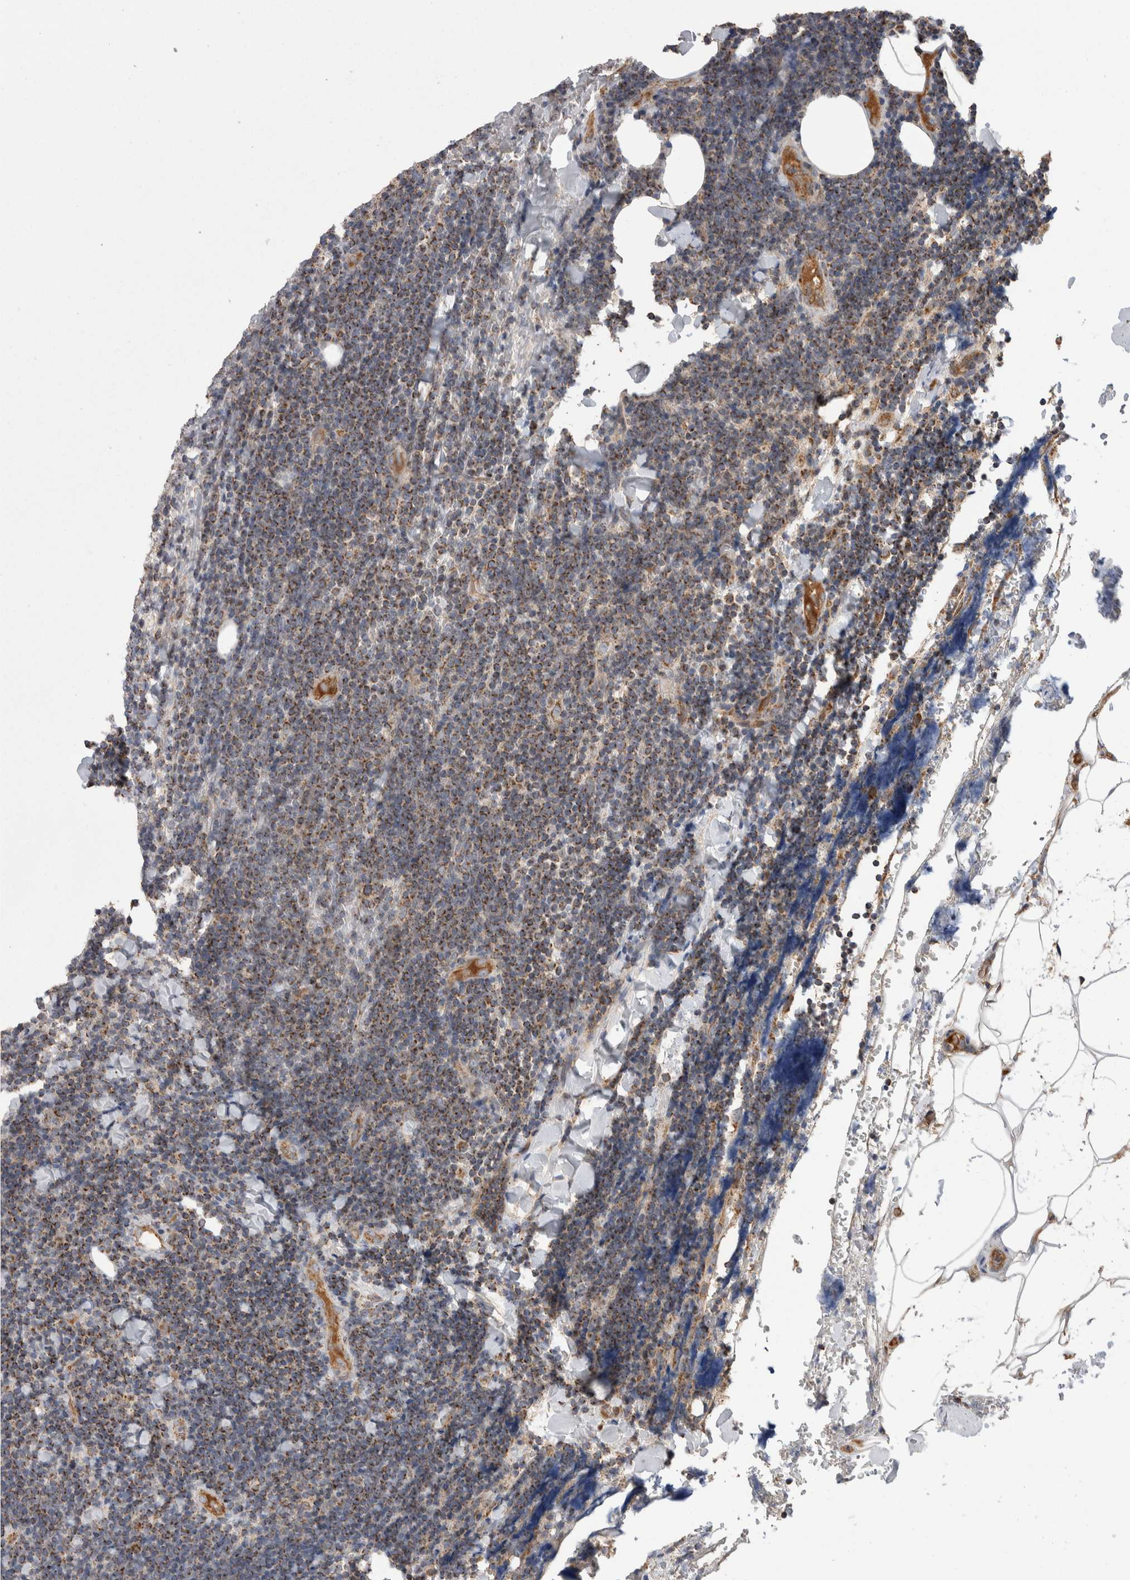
{"staining": {"intensity": "moderate", "quantity": ">75%", "location": "cytoplasmic/membranous"}, "tissue": "lymphoma", "cell_type": "Tumor cells", "image_type": "cancer", "snomed": [{"axis": "morphology", "description": "Malignant lymphoma, non-Hodgkin's type, Low grade"}, {"axis": "topography", "description": "Lymph node"}], "caption": "A brown stain highlights moderate cytoplasmic/membranous expression of a protein in malignant lymphoma, non-Hodgkin's type (low-grade) tumor cells.", "gene": "DARS2", "patient": {"sex": "male", "age": 66}}